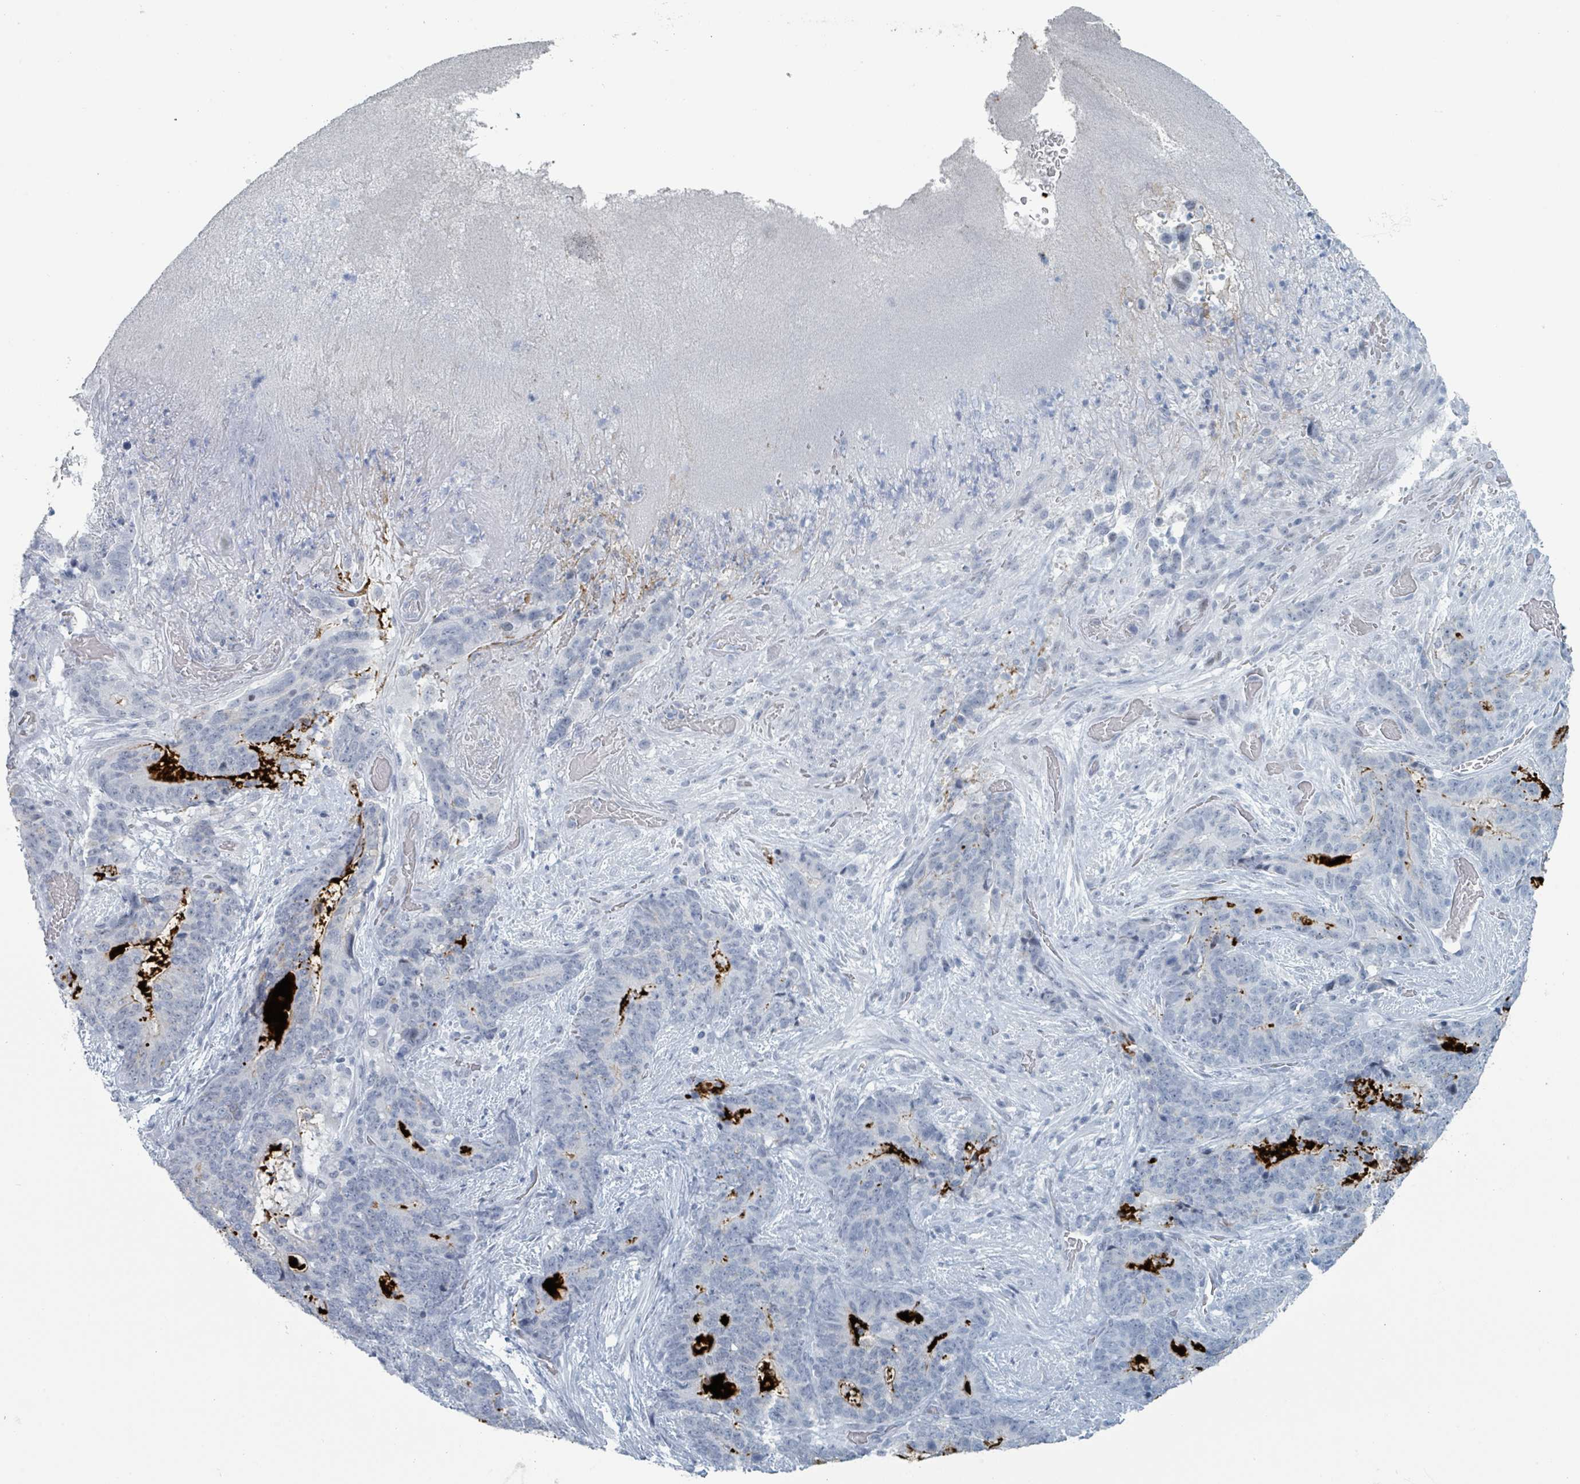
{"staining": {"intensity": "negative", "quantity": "none", "location": "none"}, "tissue": "stomach cancer", "cell_type": "Tumor cells", "image_type": "cancer", "snomed": [{"axis": "morphology", "description": "Normal tissue, NOS"}, {"axis": "morphology", "description": "Adenocarcinoma, NOS"}, {"axis": "topography", "description": "Stomach"}], "caption": "DAB immunohistochemical staining of adenocarcinoma (stomach) demonstrates no significant staining in tumor cells. The staining was performed using DAB (3,3'-diaminobenzidine) to visualize the protein expression in brown, while the nuclei were stained in blue with hematoxylin (Magnification: 20x).", "gene": "GPR15LG", "patient": {"sex": "female", "age": 64}}